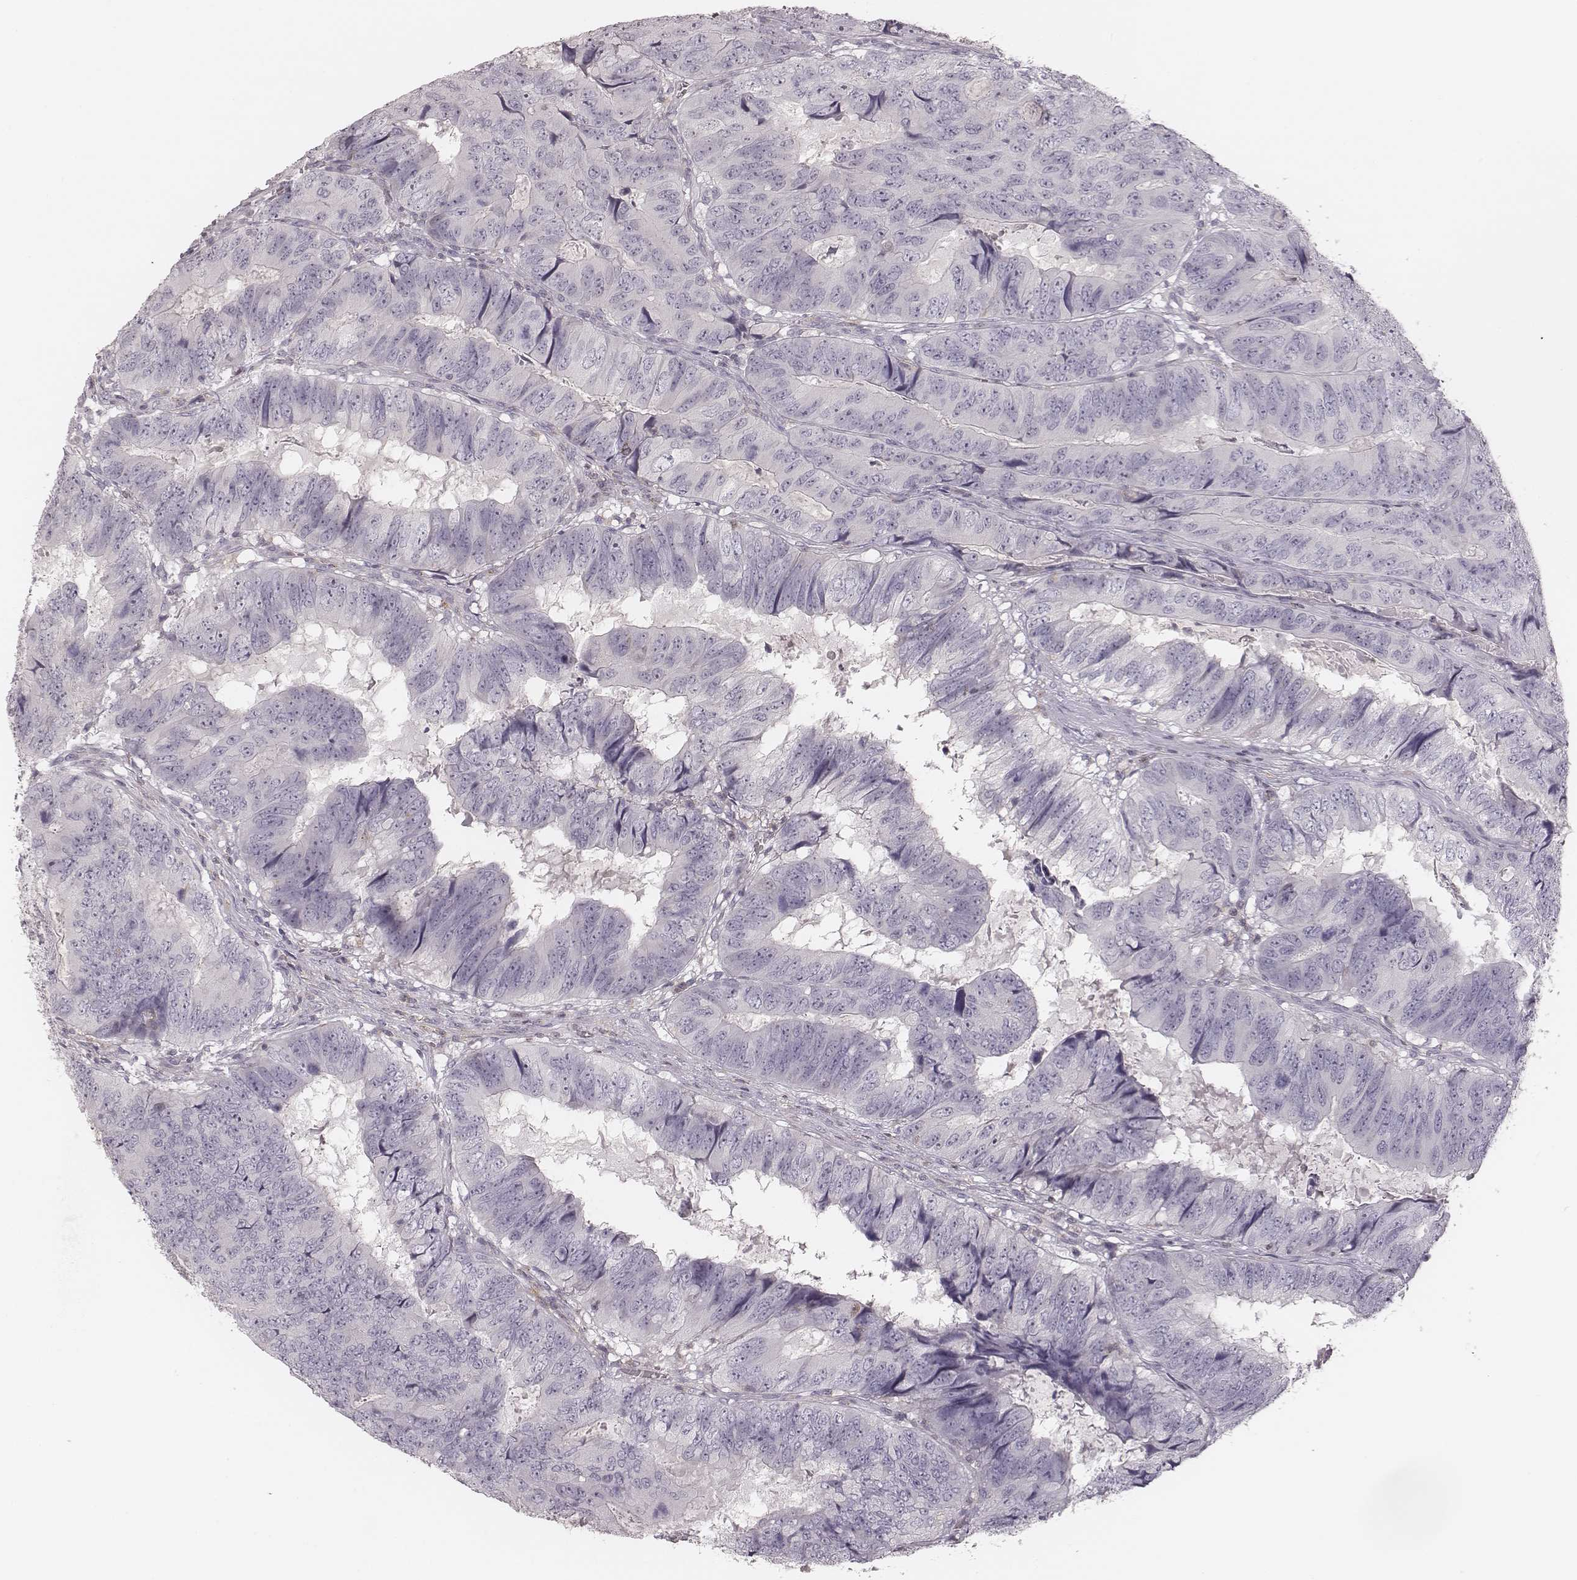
{"staining": {"intensity": "negative", "quantity": "none", "location": "none"}, "tissue": "colorectal cancer", "cell_type": "Tumor cells", "image_type": "cancer", "snomed": [{"axis": "morphology", "description": "Adenocarcinoma, NOS"}, {"axis": "topography", "description": "Colon"}], "caption": "Immunohistochemistry (IHC) histopathology image of colorectal cancer (adenocarcinoma) stained for a protein (brown), which reveals no staining in tumor cells.", "gene": "MSX1", "patient": {"sex": "male", "age": 79}}